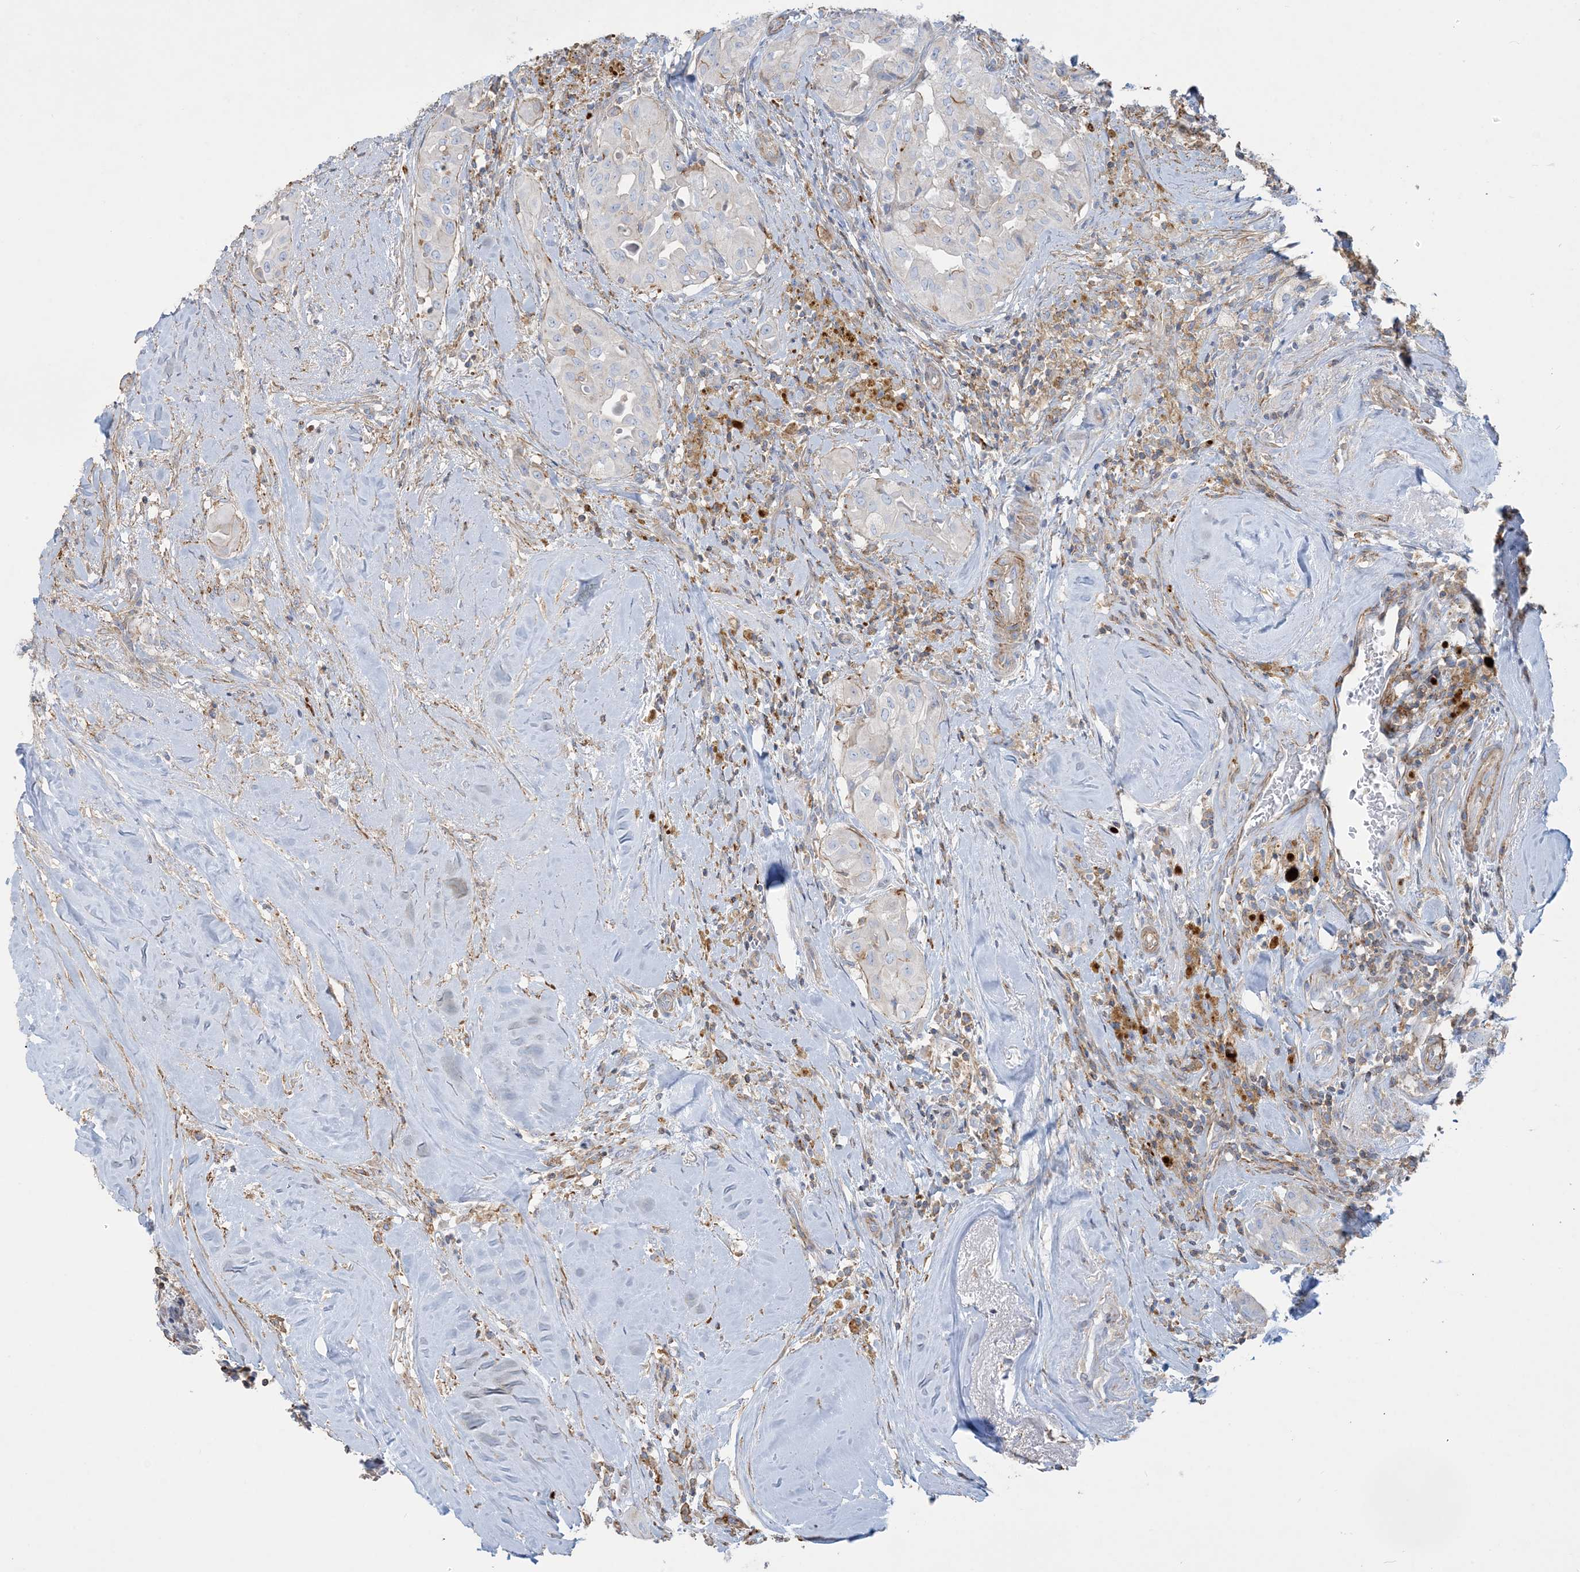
{"staining": {"intensity": "negative", "quantity": "none", "location": "none"}, "tissue": "thyroid cancer", "cell_type": "Tumor cells", "image_type": "cancer", "snomed": [{"axis": "morphology", "description": "Papillary adenocarcinoma, NOS"}, {"axis": "topography", "description": "Thyroid gland"}], "caption": "IHC micrograph of neoplastic tissue: papillary adenocarcinoma (thyroid) stained with DAB reveals no significant protein staining in tumor cells.", "gene": "GTF3C2", "patient": {"sex": "female", "age": 59}}